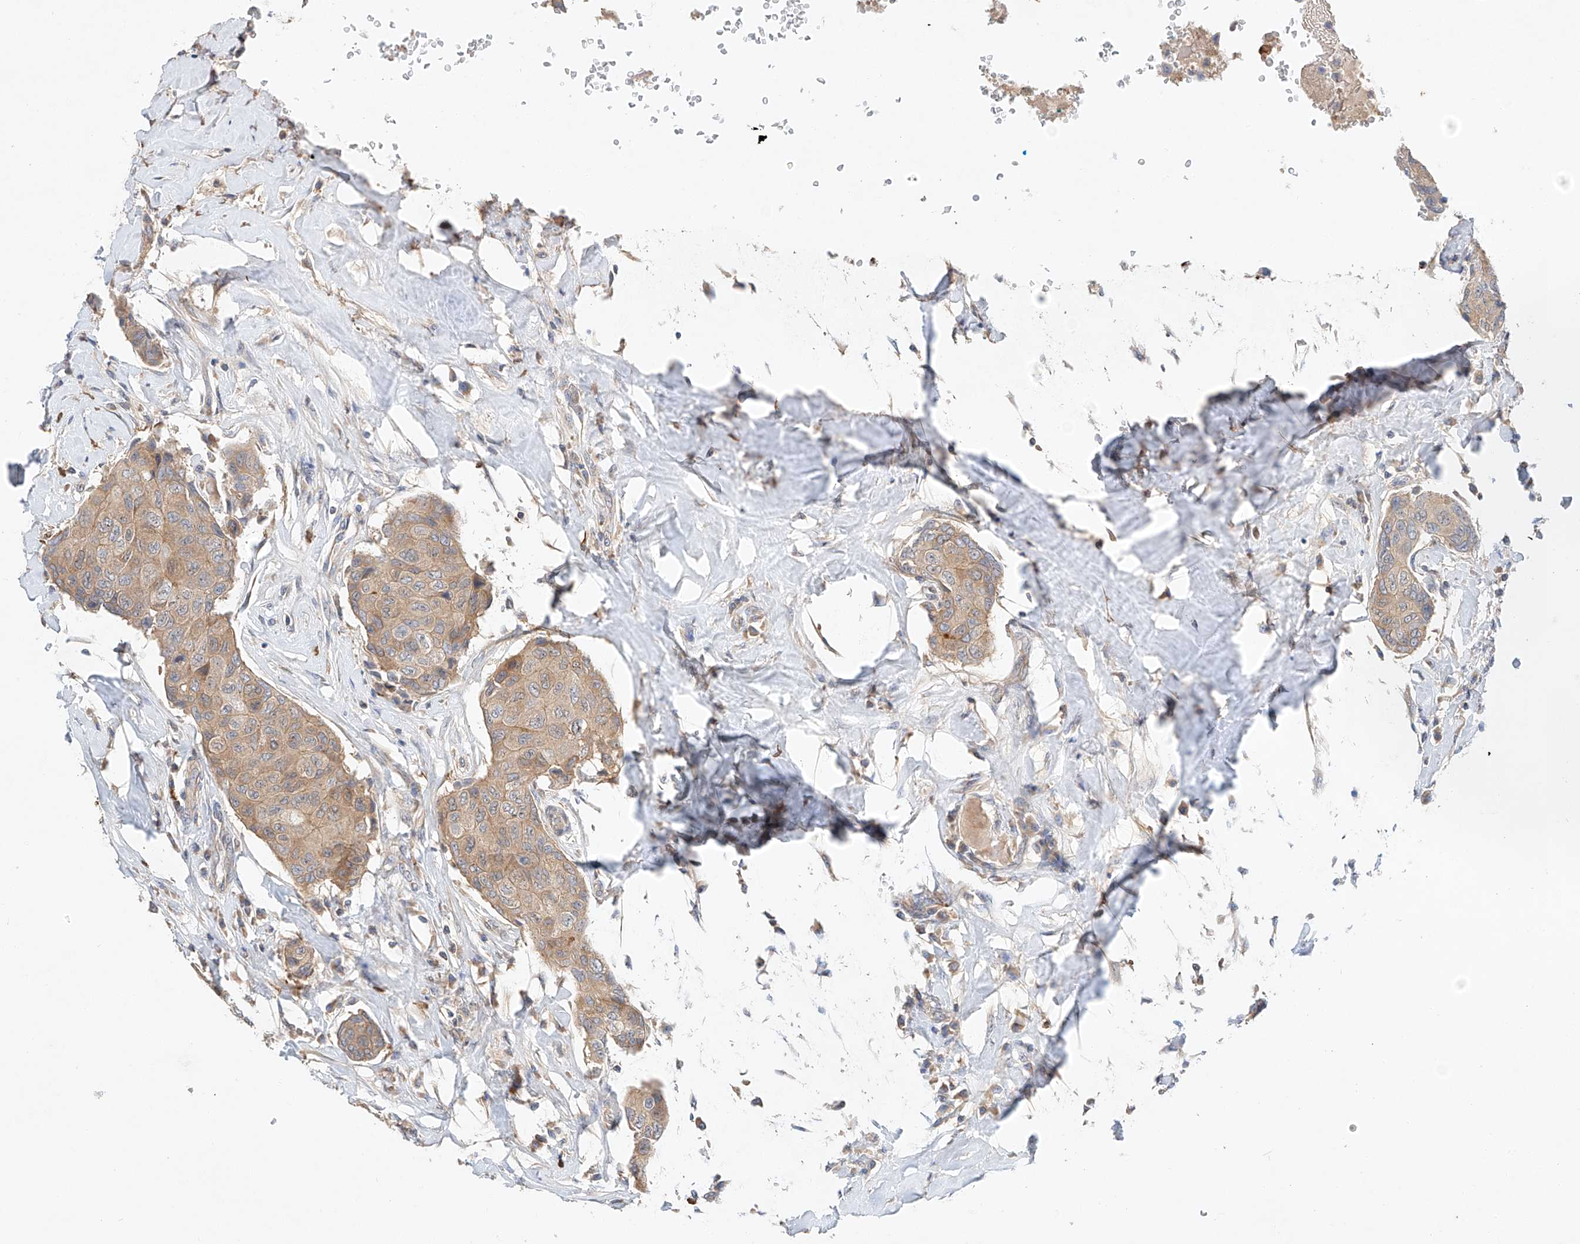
{"staining": {"intensity": "moderate", "quantity": ">75%", "location": "cytoplasmic/membranous"}, "tissue": "breast cancer", "cell_type": "Tumor cells", "image_type": "cancer", "snomed": [{"axis": "morphology", "description": "Duct carcinoma"}, {"axis": "topography", "description": "Breast"}], "caption": "There is medium levels of moderate cytoplasmic/membranous expression in tumor cells of breast cancer, as demonstrated by immunohistochemical staining (brown color).", "gene": "RUSC1", "patient": {"sex": "female", "age": 80}}